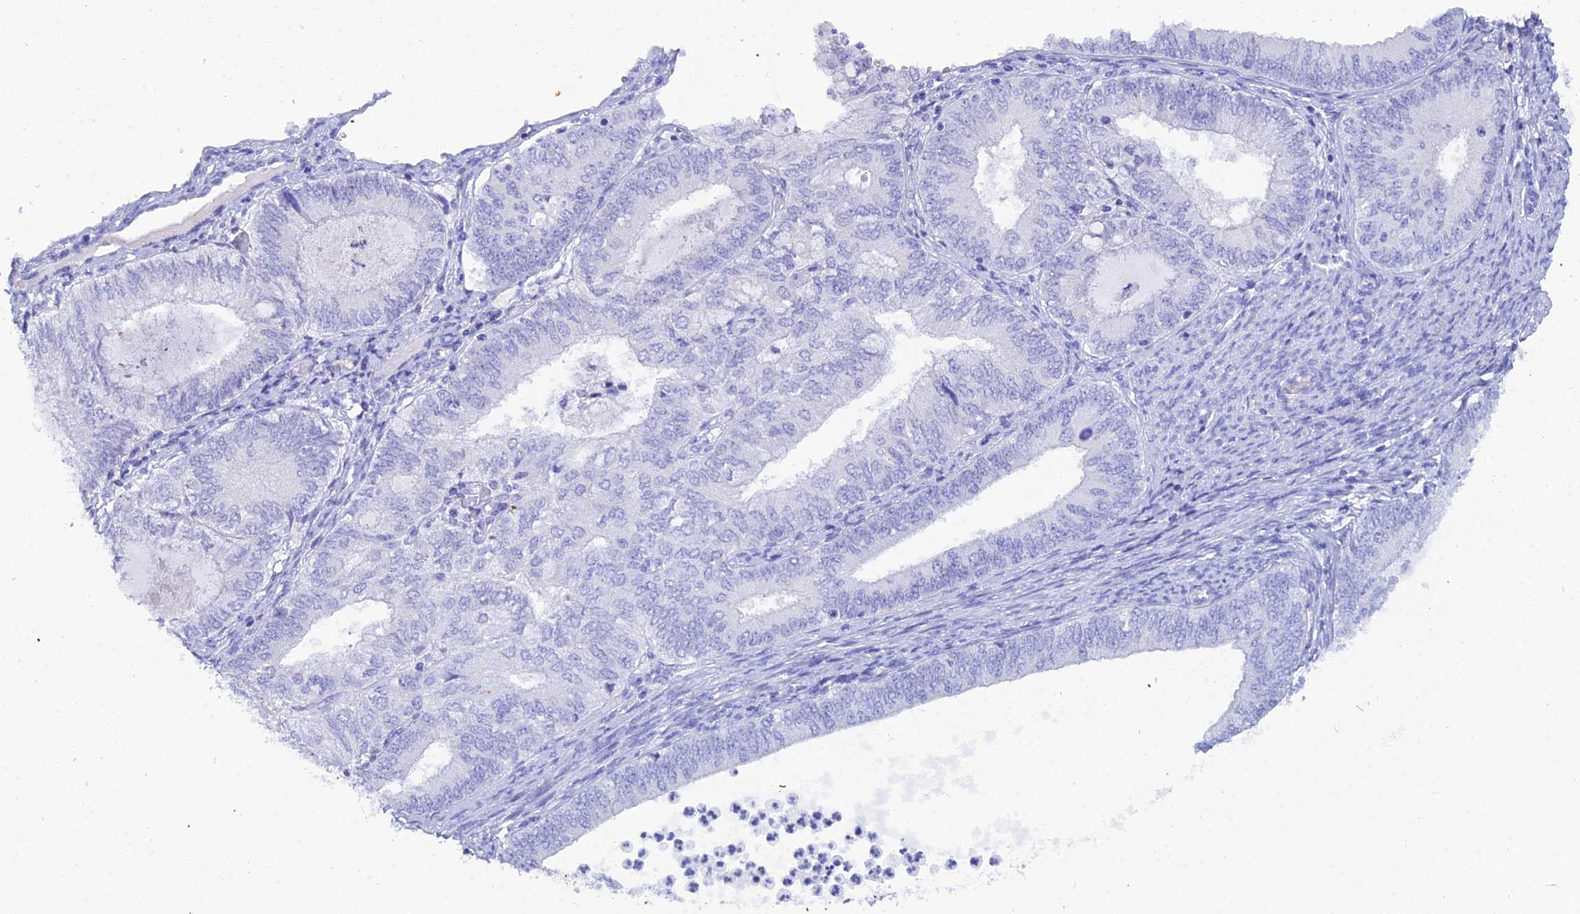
{"staining": {"intensity": "negative", "quantity": "none", "location": "none"}, "tissue": "endometrial cancer", "cell_type": "Tumor cells", "image_type": "cancer", "snomed": [{"axis": "morphology", "description": "Adenocarcinoma, NOS"}, {"axis": "topography", "description": "Endometrium"}], "caption": "Immunohistochemistry of human adenocarcinoma (endometrial) reveals no expression in tumor cells. The staining is performed using DAB (3,3'-diaminobenzidine) brown chromogen with nuclei counter-stained in using hematoxylin.", "gene": "REG1A", "patient": {"sex": "female", "age": 68}}